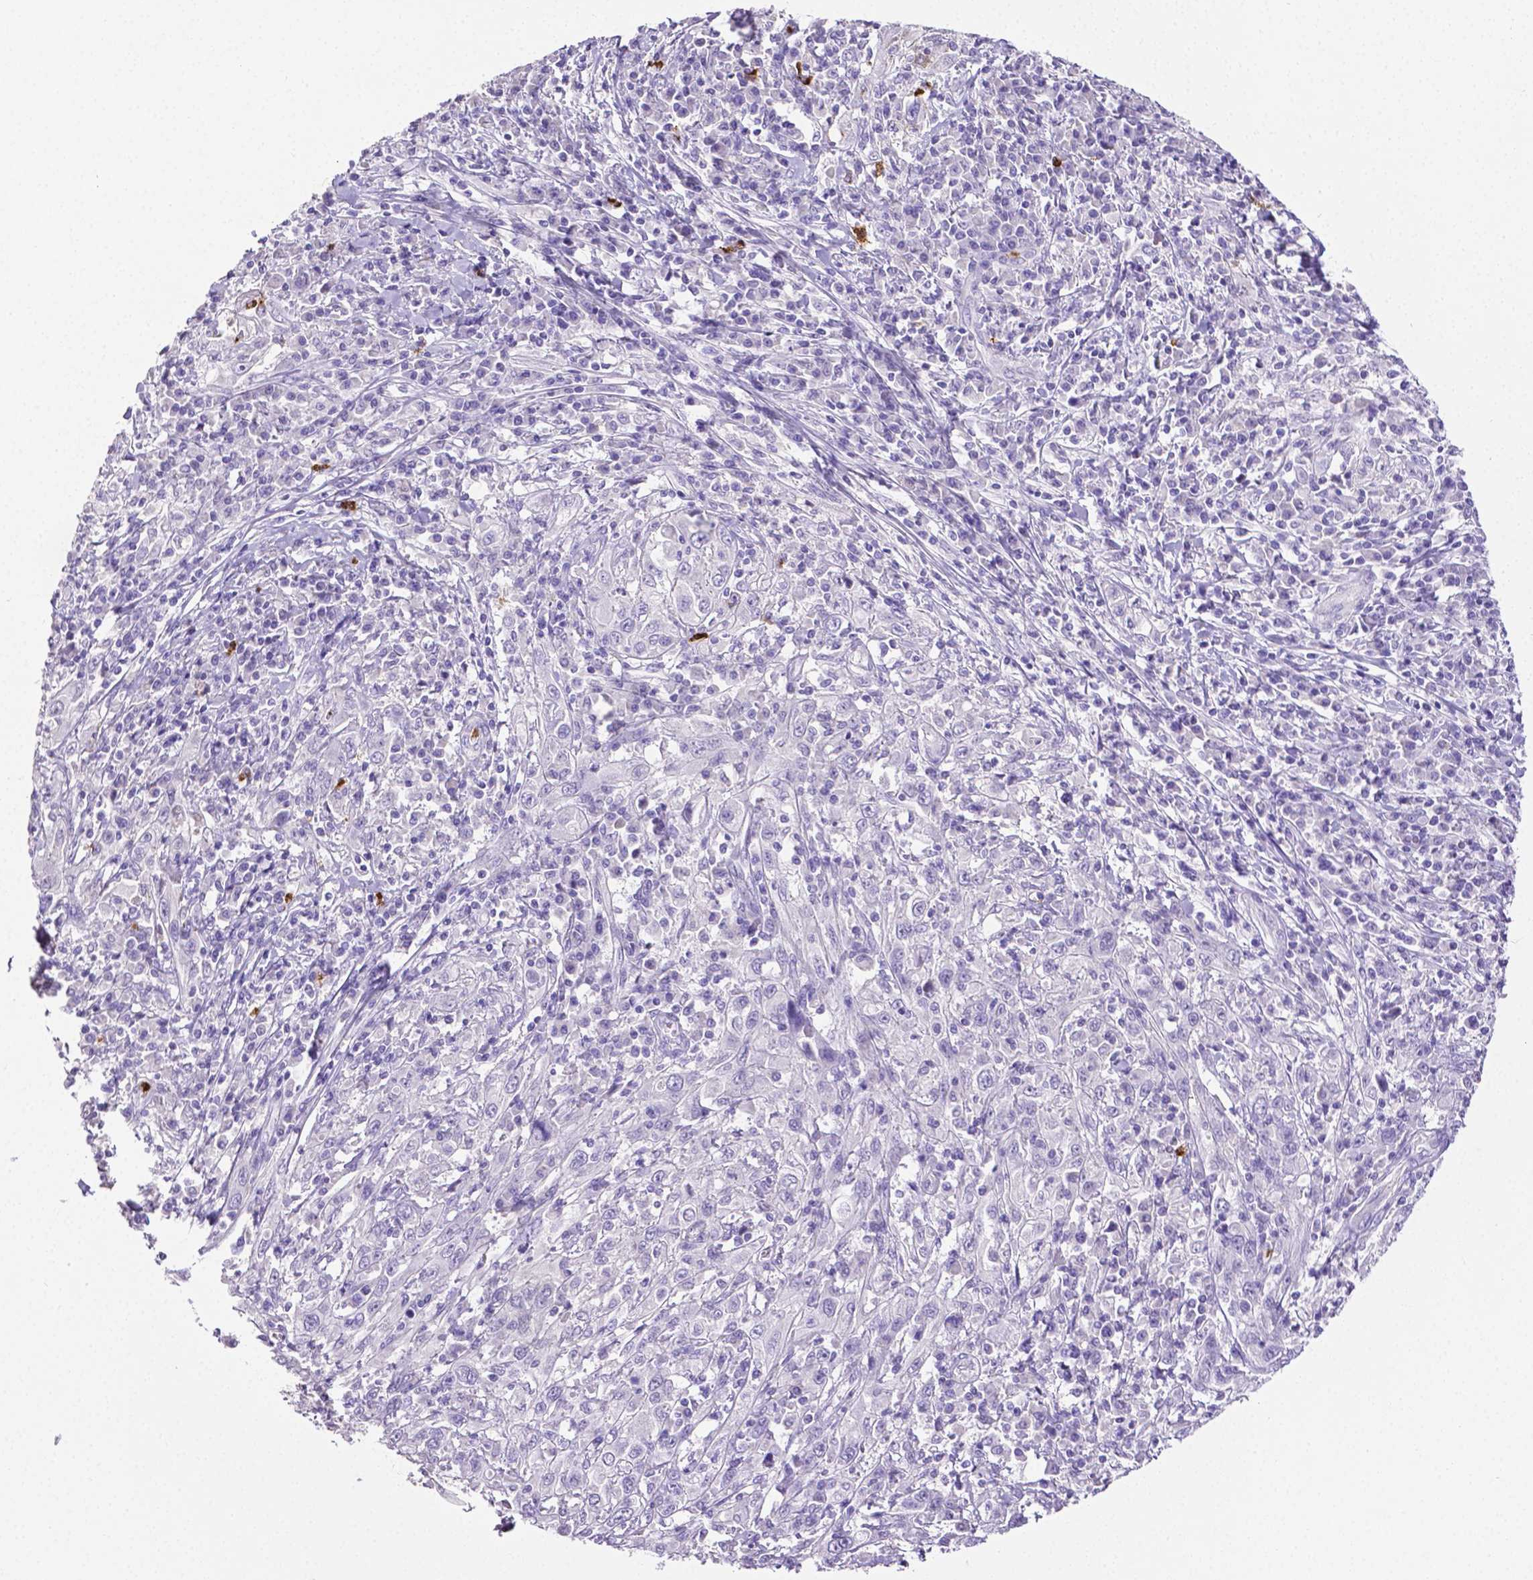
{"staining": {"intensity": "negative", "quantity": "none", "location": "none"}, "tissue": "cervical cancer", "cell_type": "Tumor cells", "image_type": "cancer", "snomed": [{"axis": "morphology", "description": "Squamous cell carcinoma, NOS"}, {"axis": "topography", "description": "Cervix"}], "caption": "A high-resolution photomicrograph shows immunohistochemistry (IHC) staining of cervical cancer, which shows no significant expression in tumor cells.", "gene": "MMP9", "patient": {"sex": "female", "age": 46}}